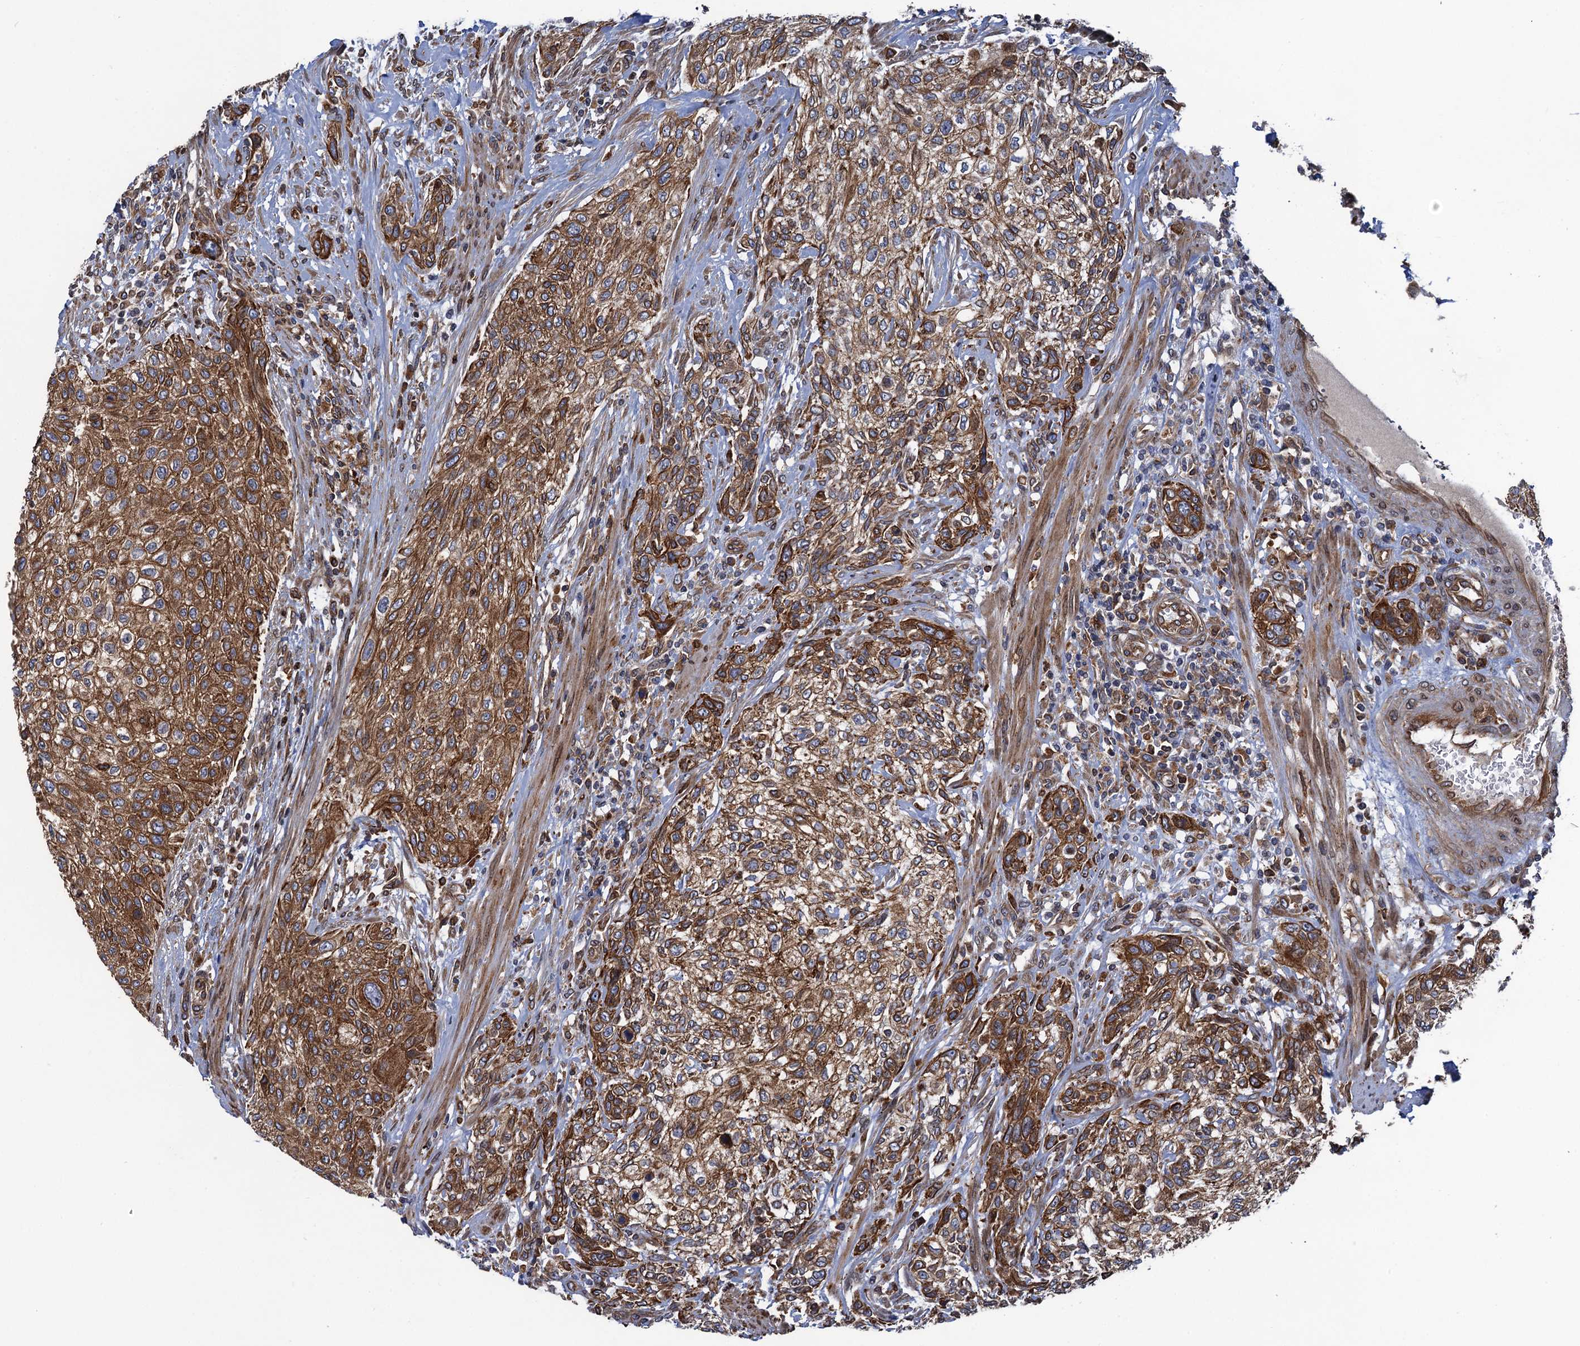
{"staining": {"intensity": "strong", "quantity": ">75%", "location": "cytoplasmic/membranous"}, "tissue": "urothelial cancer", "cell_type": "Tumor cells", "image_type": "cancer", "snomed": [{"axis": "morphology", "description": "Normal tissue, NOS"}, {"axis": "morphology", "description": "Urothelial carcinoma, NOS"}, {"axis": "topography", "description": "Urinary bladder"}, {"axis": "topography", "description": "Peripheral nerve tissue"}], "caption": "Protein expression analysis of human urothelial cancer reveals strong cytoplasmic/membranous positivity in about >75% of tumor cells.", "gene": "ARMC5", "patient": {"sex": "male", "age": 35}}